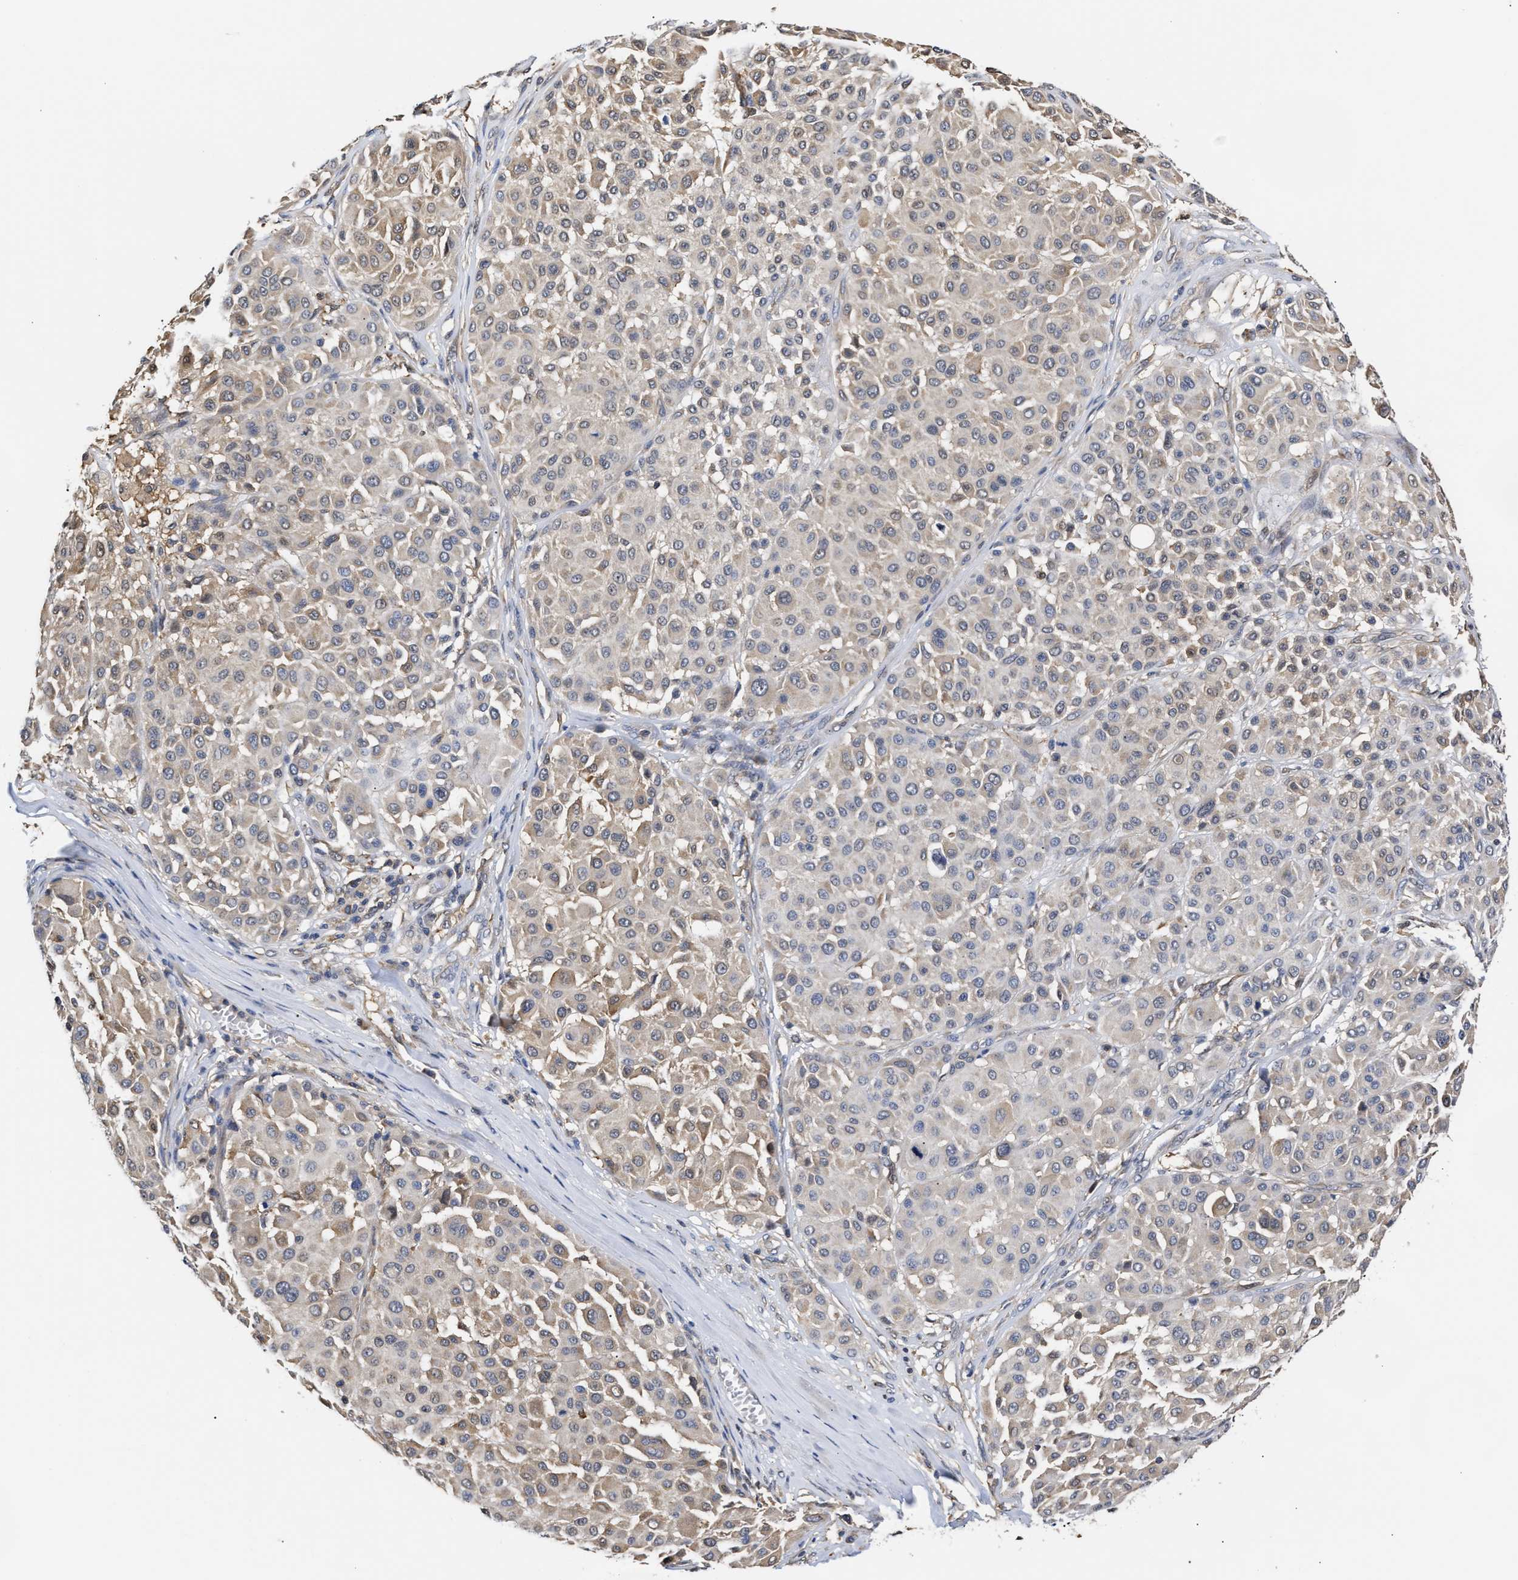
{"staining": {"intensity": "weak", "quantity": "25%-75%", "location": "cytoplasmic/membranous"}, "tissue": "melanoma", "cell_type": "Tumor cells", "image_type": "cancer", "snomed": [{"axis": "morphology", "description": "Malignant melanoma, Metastatic site"}, {"axis": "topography", "description": "Soft tissue"}], "caption": "Protein expression analysis of malignant melanoma (metastatic site) demonstrates weak cytoplasmic/membranous expression in about 25%-75% of tumor cells.", "gene": "KLHDC1", "patient": {"sex": "male", "age": 41}}